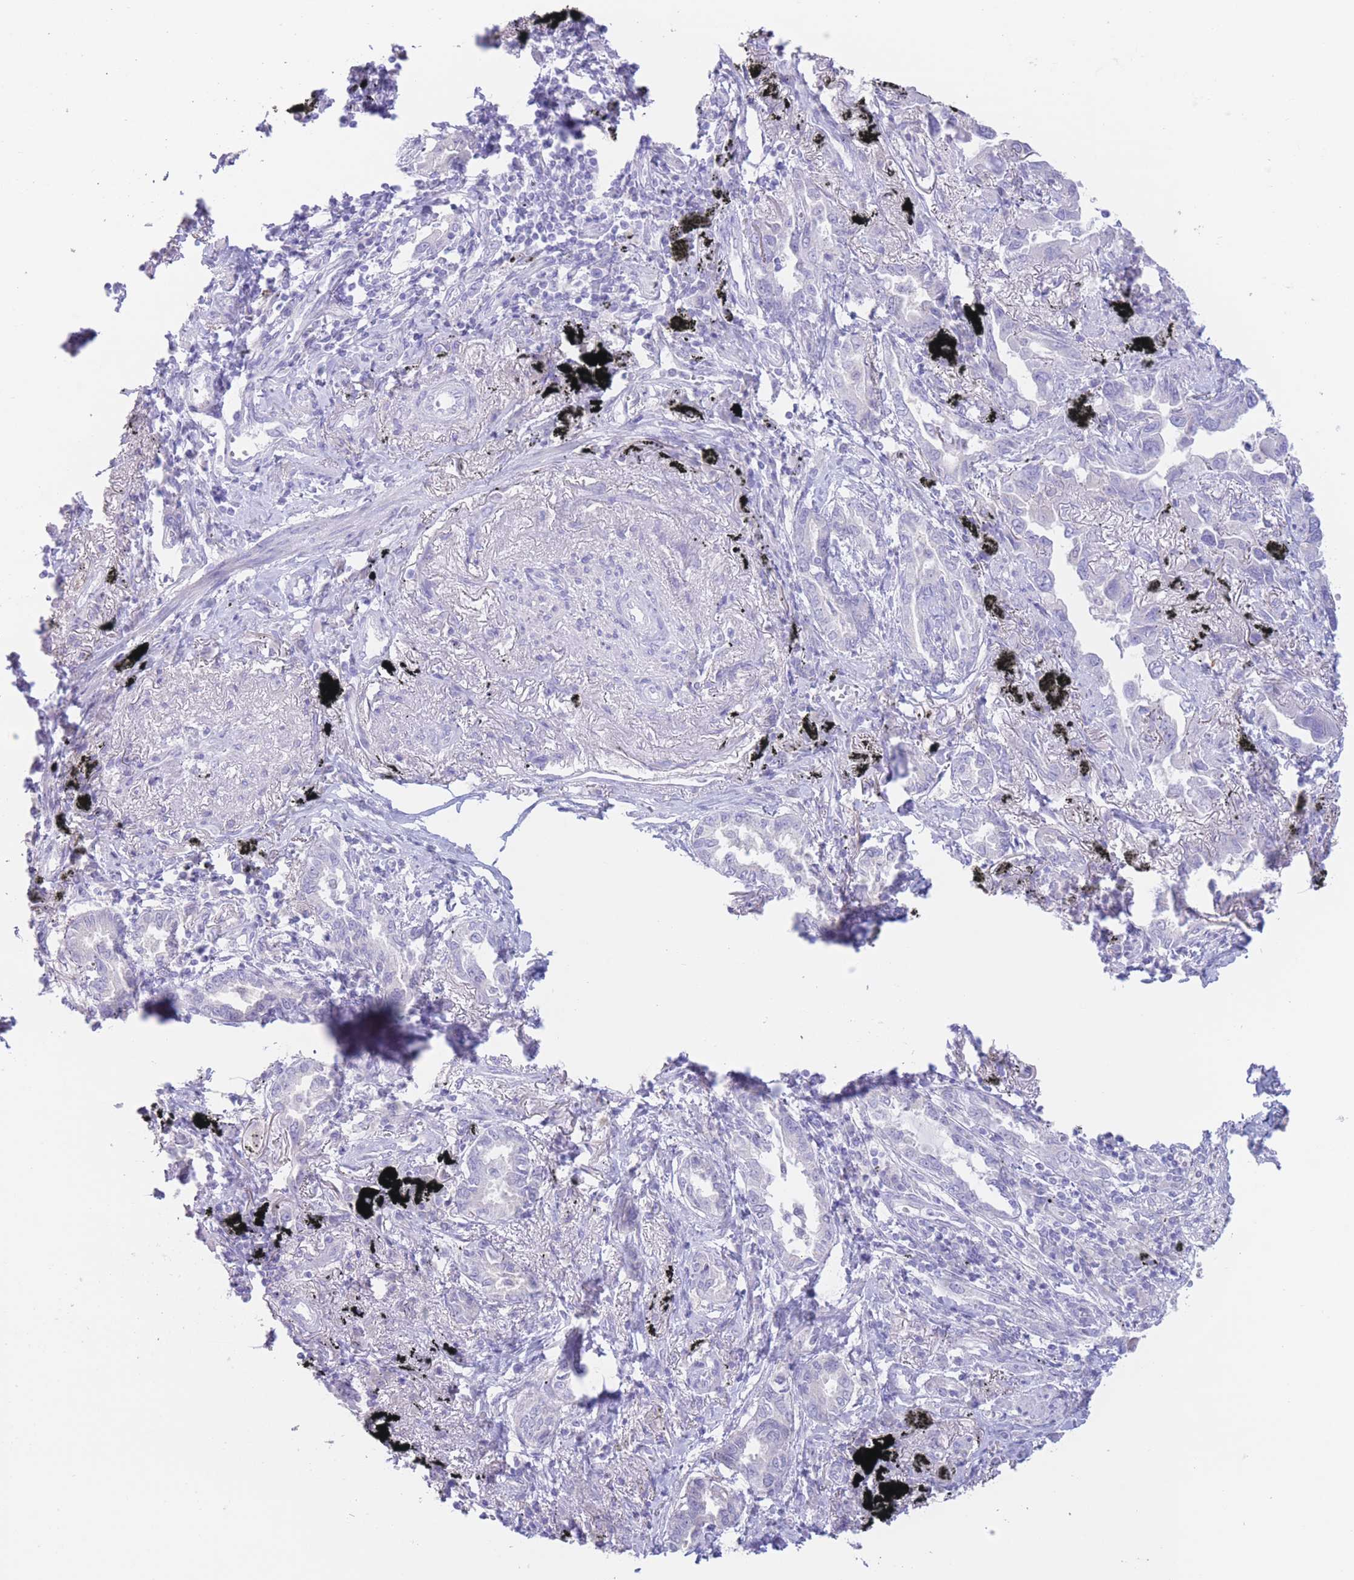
{"staining": {"intensity": "negative", "quantity": "none", "location": "none"}, "tissue": "lung cancer", "cell_type": "Tumor cells", "image_type": "cancer", "snomed": [{"axis": "morphology", "description": "Adenocarcinoma, NOS"}, {"axis": "topography", "description": "Lung"}], "caption": "DAB (3,3'-diaminobenzidine) immunohistochemical staining of lung adenocarcinoma exhibits no significant positivity in tumor cells.", "gene": "FAH", "patient": {"sex": "male", "age": 67}}